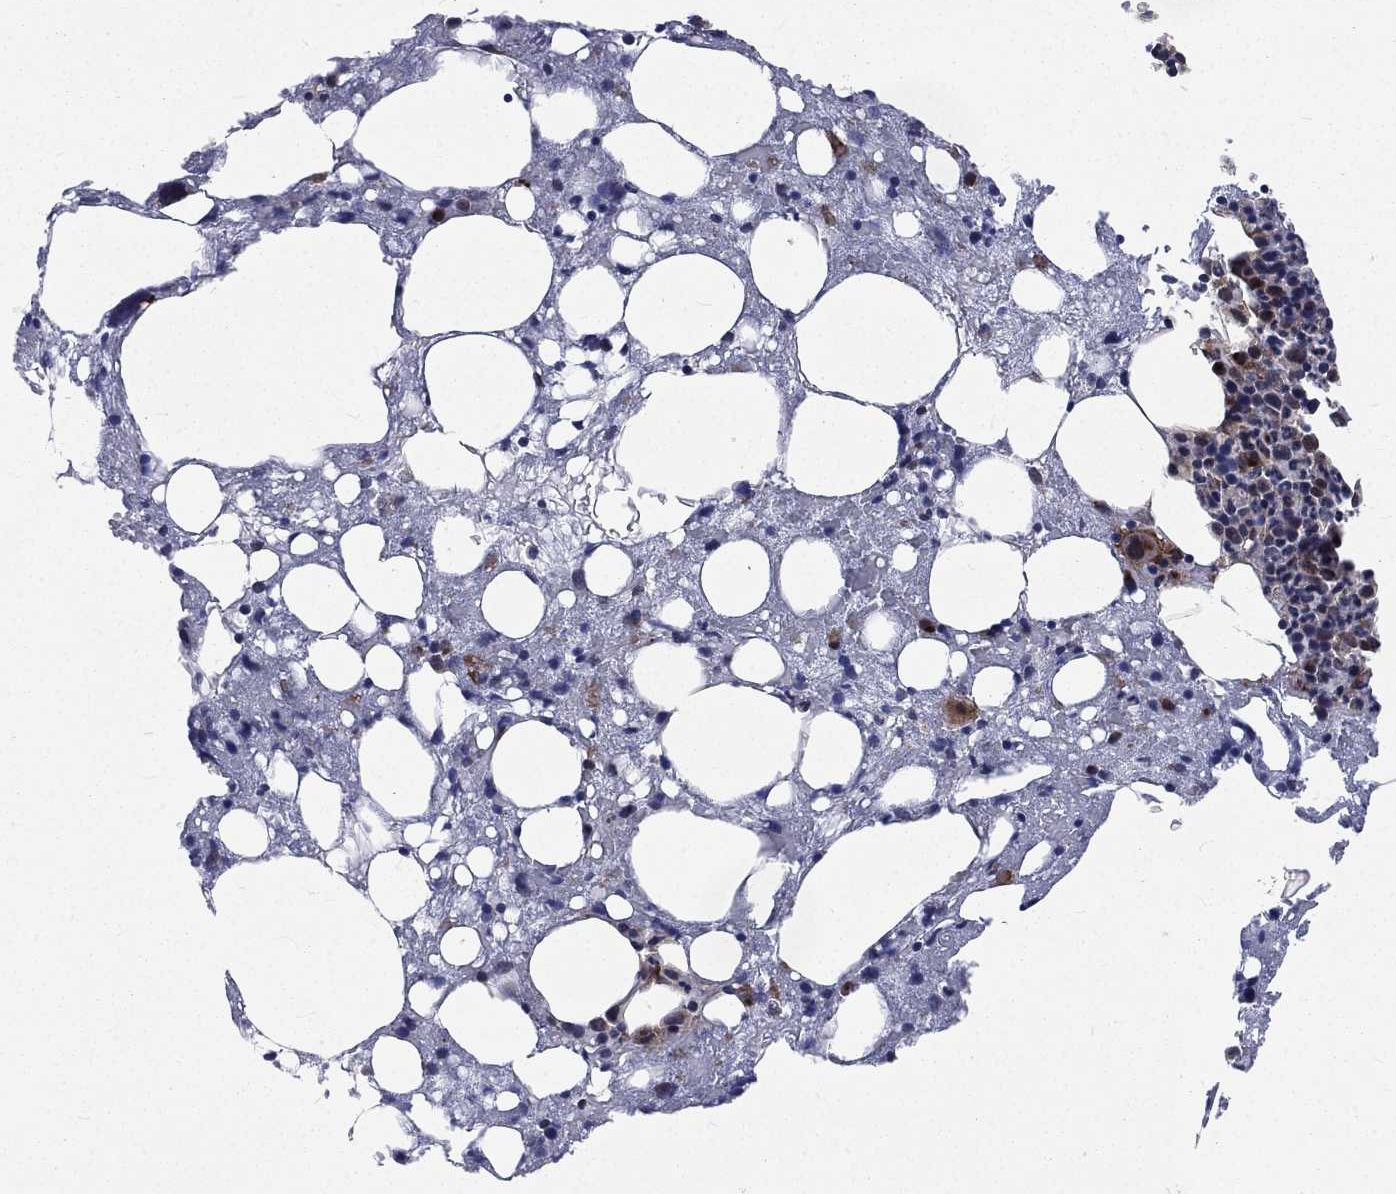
{"staining": {"intensity": "strong", "quantity": "<25%", "location": "nuclear"}, "tissue": "bone marrow", "cell_type": "Hematopoietic cells", "image_type": "normal", "snomed": [{"axis": "morphology", "description": "Normal tissue, NOS"}, {"axis": "topography", "description": "Bone marrow"}], "caption": "About <25% of hematopoietic cells in benign human bone marrow exhibit strong nuclear protein positivity as visualized by brown immunohistochemical staining.", "gene": "ARL3", "patient": {"sex": "female", "age": 54}}